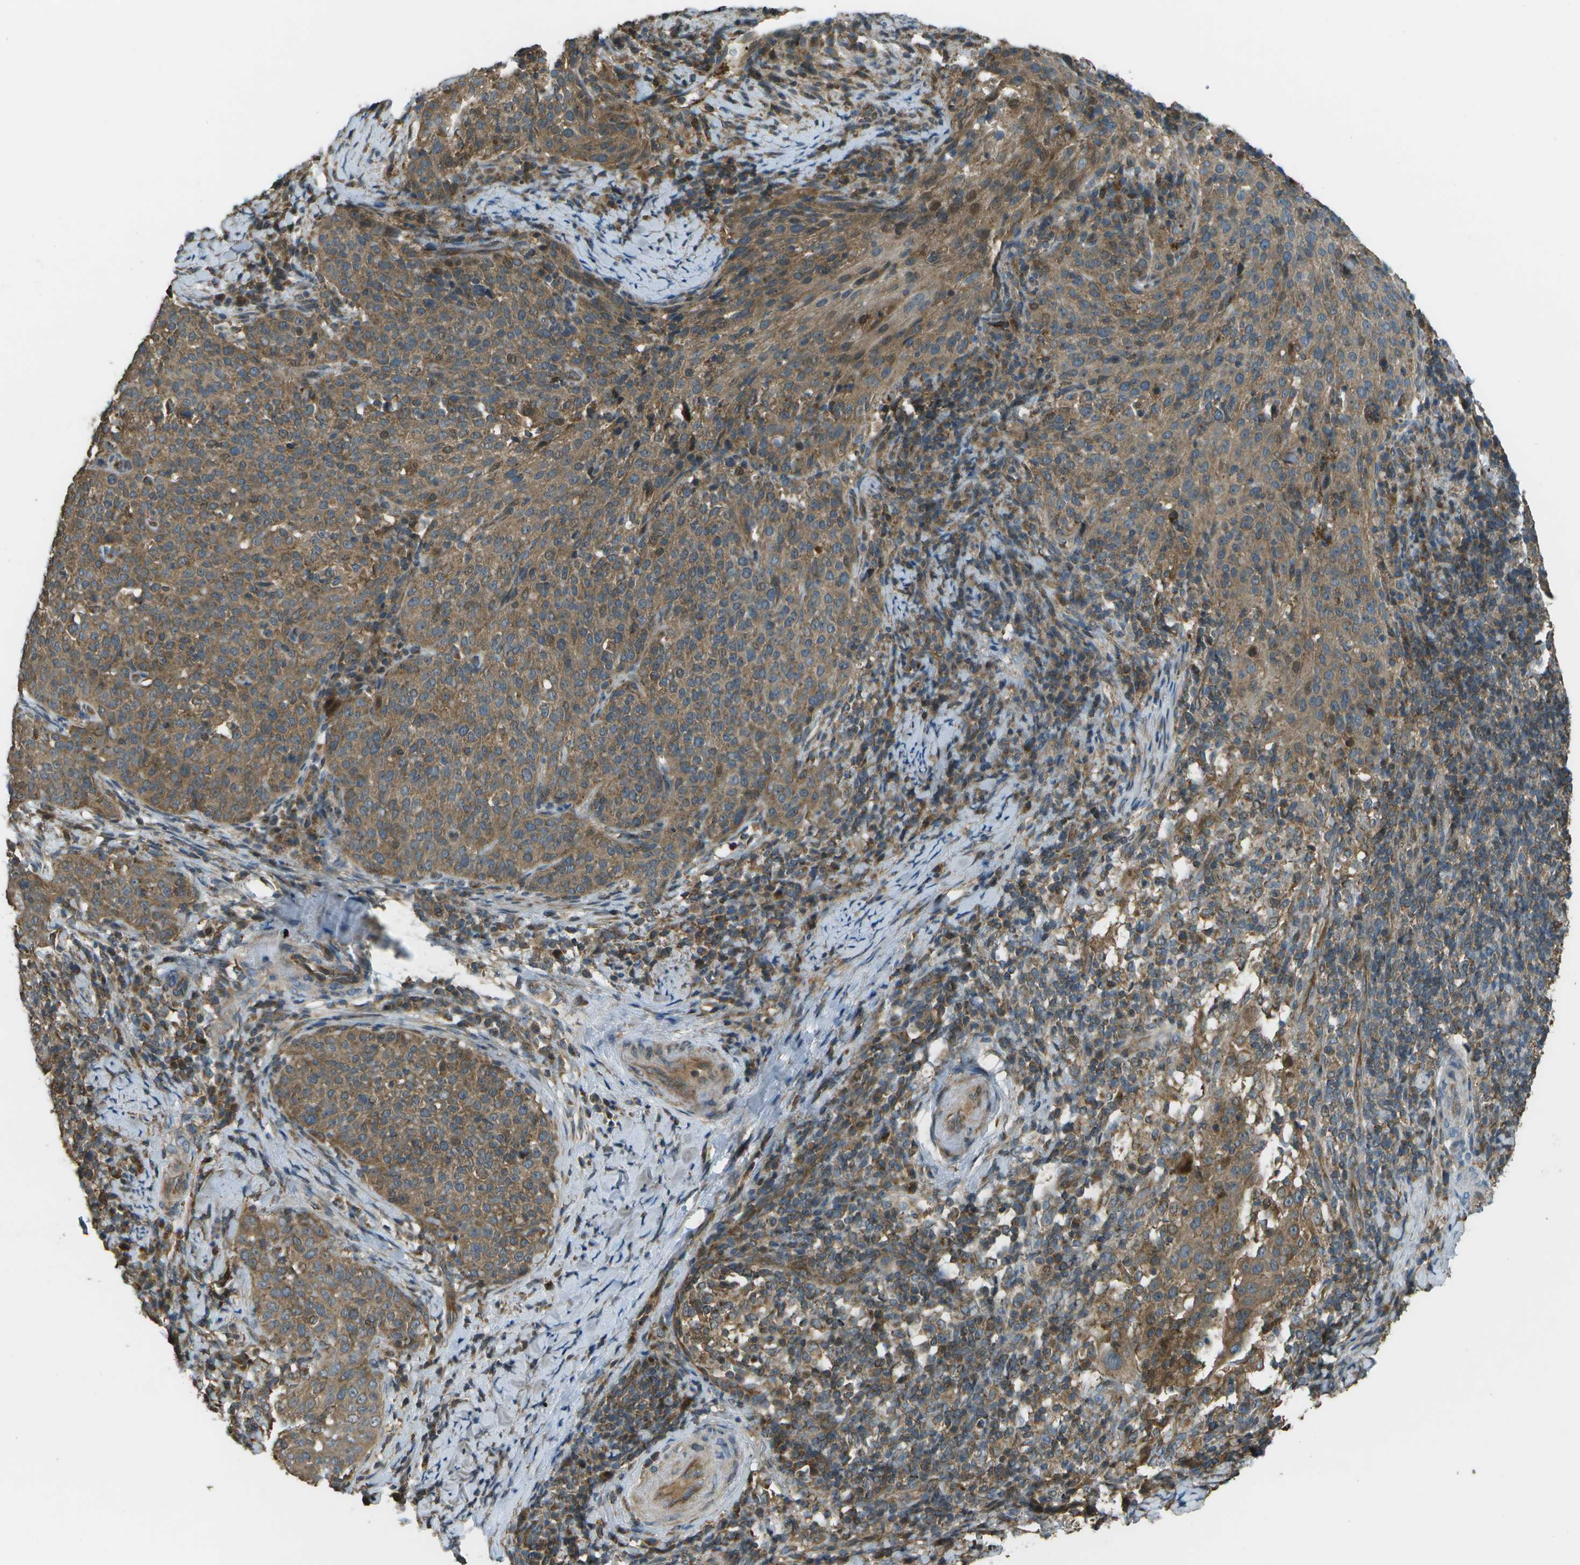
{"staining": {"intensity": "moderate", "quantity": ">75%", "location": "cytoplasmic/membranous"}, "tissue": "cervical cancer", "cell_type": "Tumor cells", "image_type": "cancer", "snomed": [{"axis": "morphology", "description": "Squamous cell carcinoma, NOS"}, {"axis": "topography", "description": "Cervix"}], "caption": "High-magnification brightfield microscopy of cervical squamous cell carcinoma stained with DAB (3,3'-diaminobenzidine) (brown) and counterstained with hematoxylin (blue). tumor cells exhibit moderate cytoplasmic/membranous expression is present in approximately>75% of cells.", "gene": "PLPBP", "patient": {"sex": "female", "age": 51}}